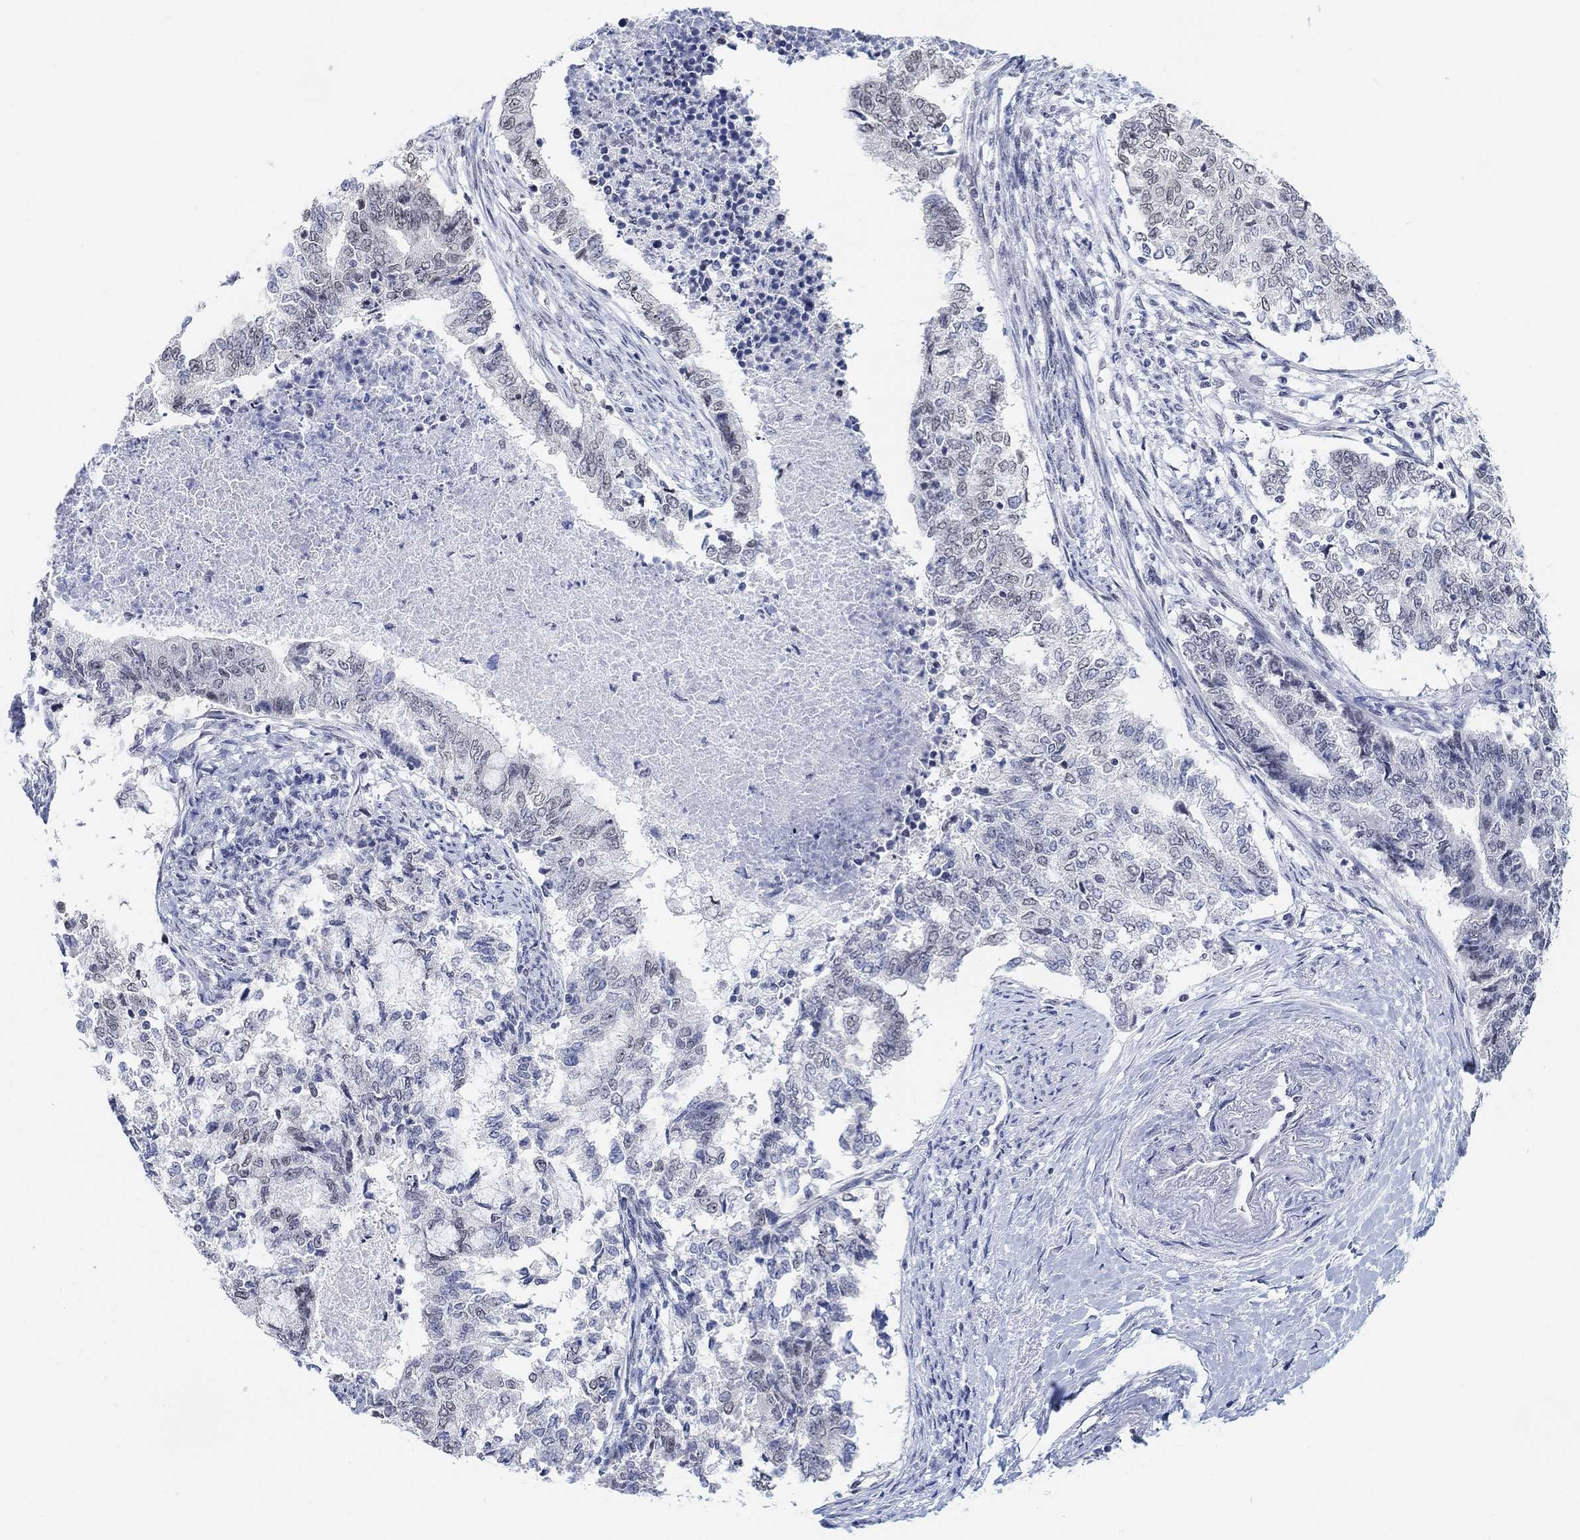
{"staining": {"intensity": "weak", "quantity": "<25%", "location": "nuclear"}, "tissue": "endometrial cancer", "cell_type": "Tumor cells", "image_type": "cancer", "snomed": [{"axis": "morphology", "description": "Adenocarcinoma, NOS"}, {"axis": "topography", "description": "Endometrium"}], "caption": "DAB (3,3'-diaminobenzidine) immunohistochemical staining of adenocarcinoma (endometrial) shows no significant expression in tumor cells.", "gene": "PURG", "patient": {"sex": "female", "age": 65}}